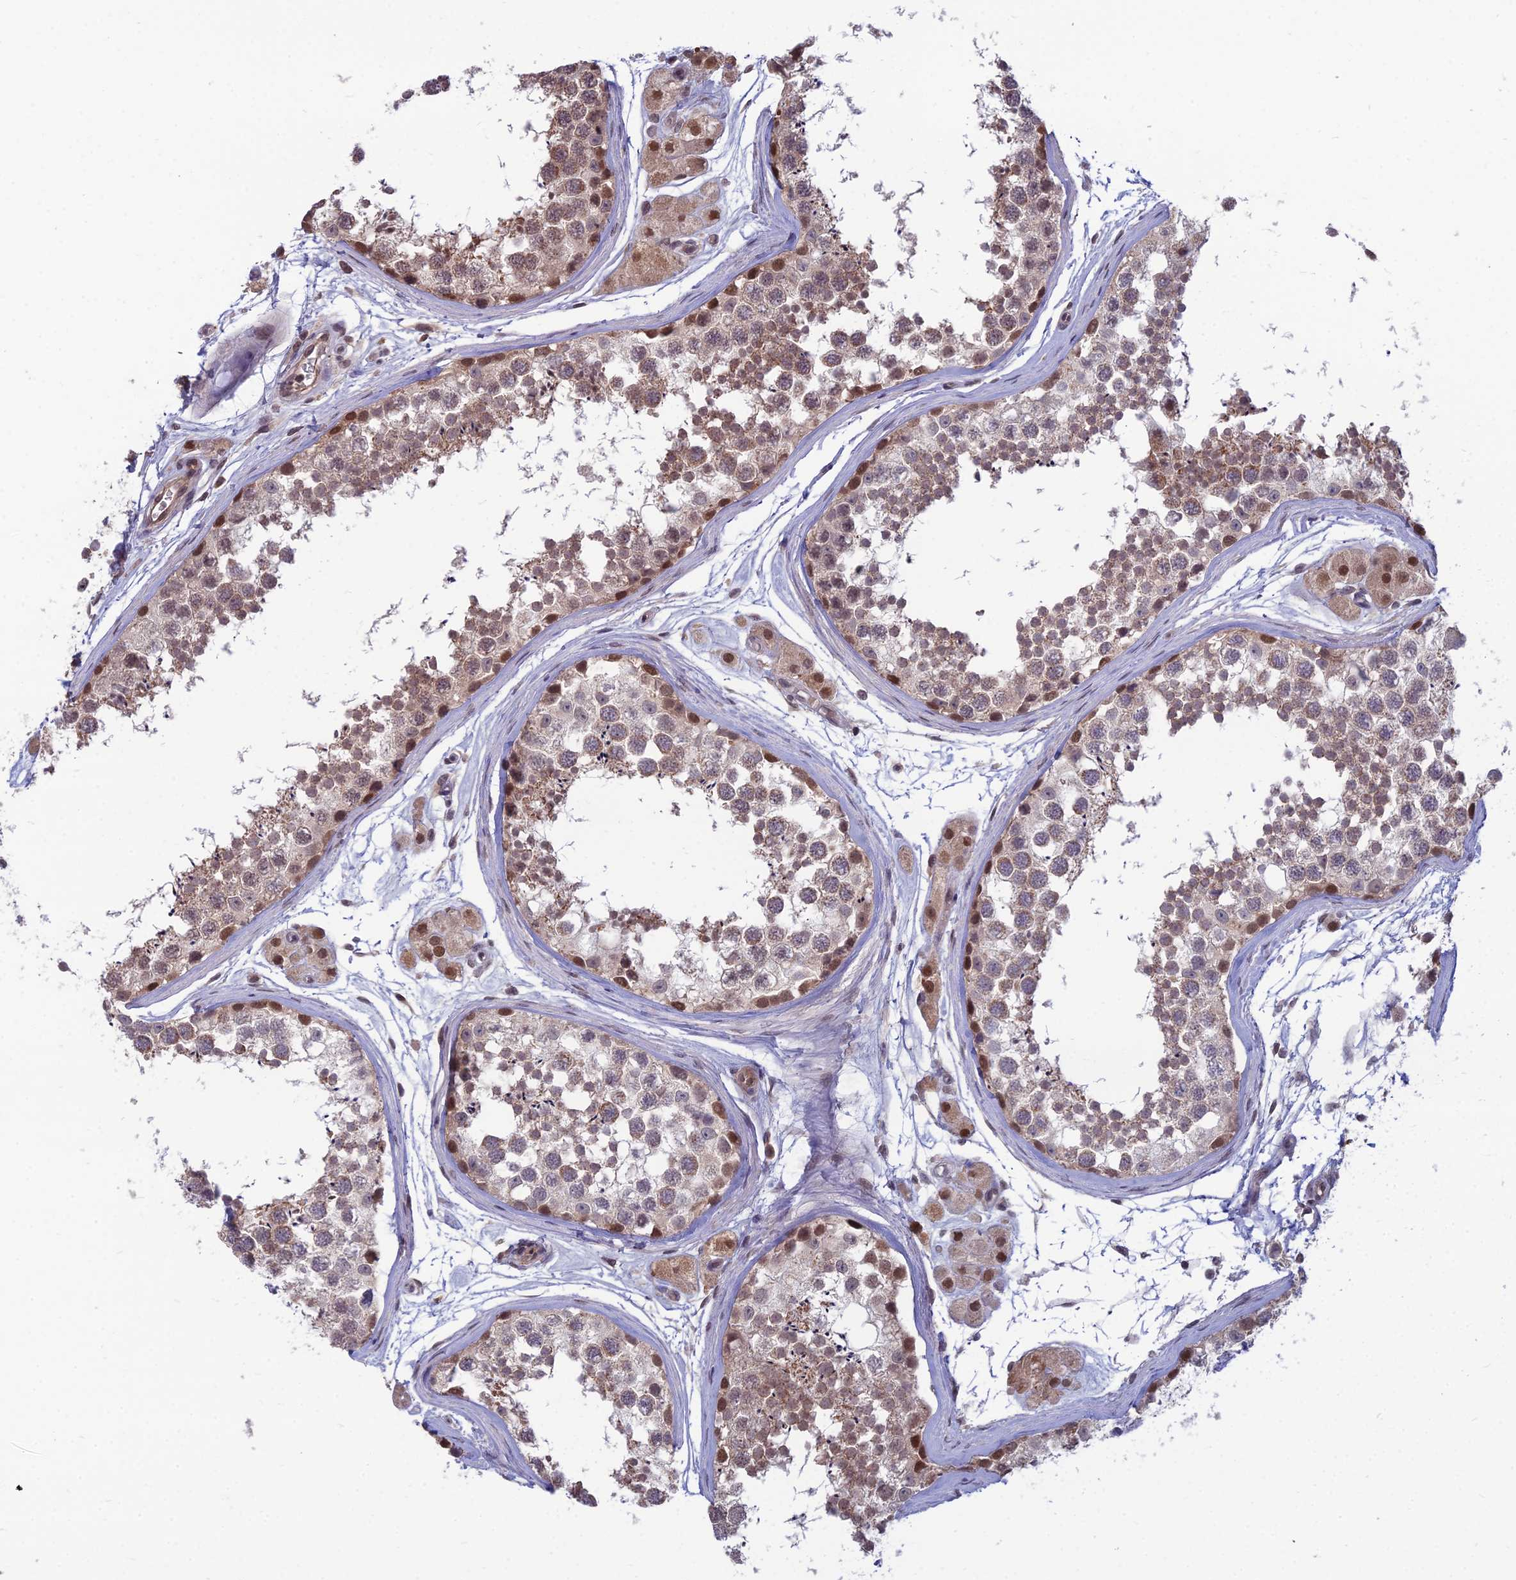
{"staining": {"intensity": "moderate", "quantity": "25%-75%", "location": "cytoplasmic/membranous,nuclear"}, "tissue": "testis", "cell_type": "Cells in seminiferous ducts", "image_type": "normal", "snomed": [{"axis": "morphology", "description": "Normal tissue, NOS"}, {"axis": "topography", "description": "Testis"}], "caption": "Immunohistochemistry photomicrograph of normal testis: testis stained using IHC demonstrates medium levels of moderate protein expression localized specifically in the cytoplasmic/membranous,nuclear of cells in seminiferous ducts, appearing as a cytoplasmic/membranous,nuclear brown color.", "gene": "OPA3", "patient": {"sex": "male", "age": 56}}